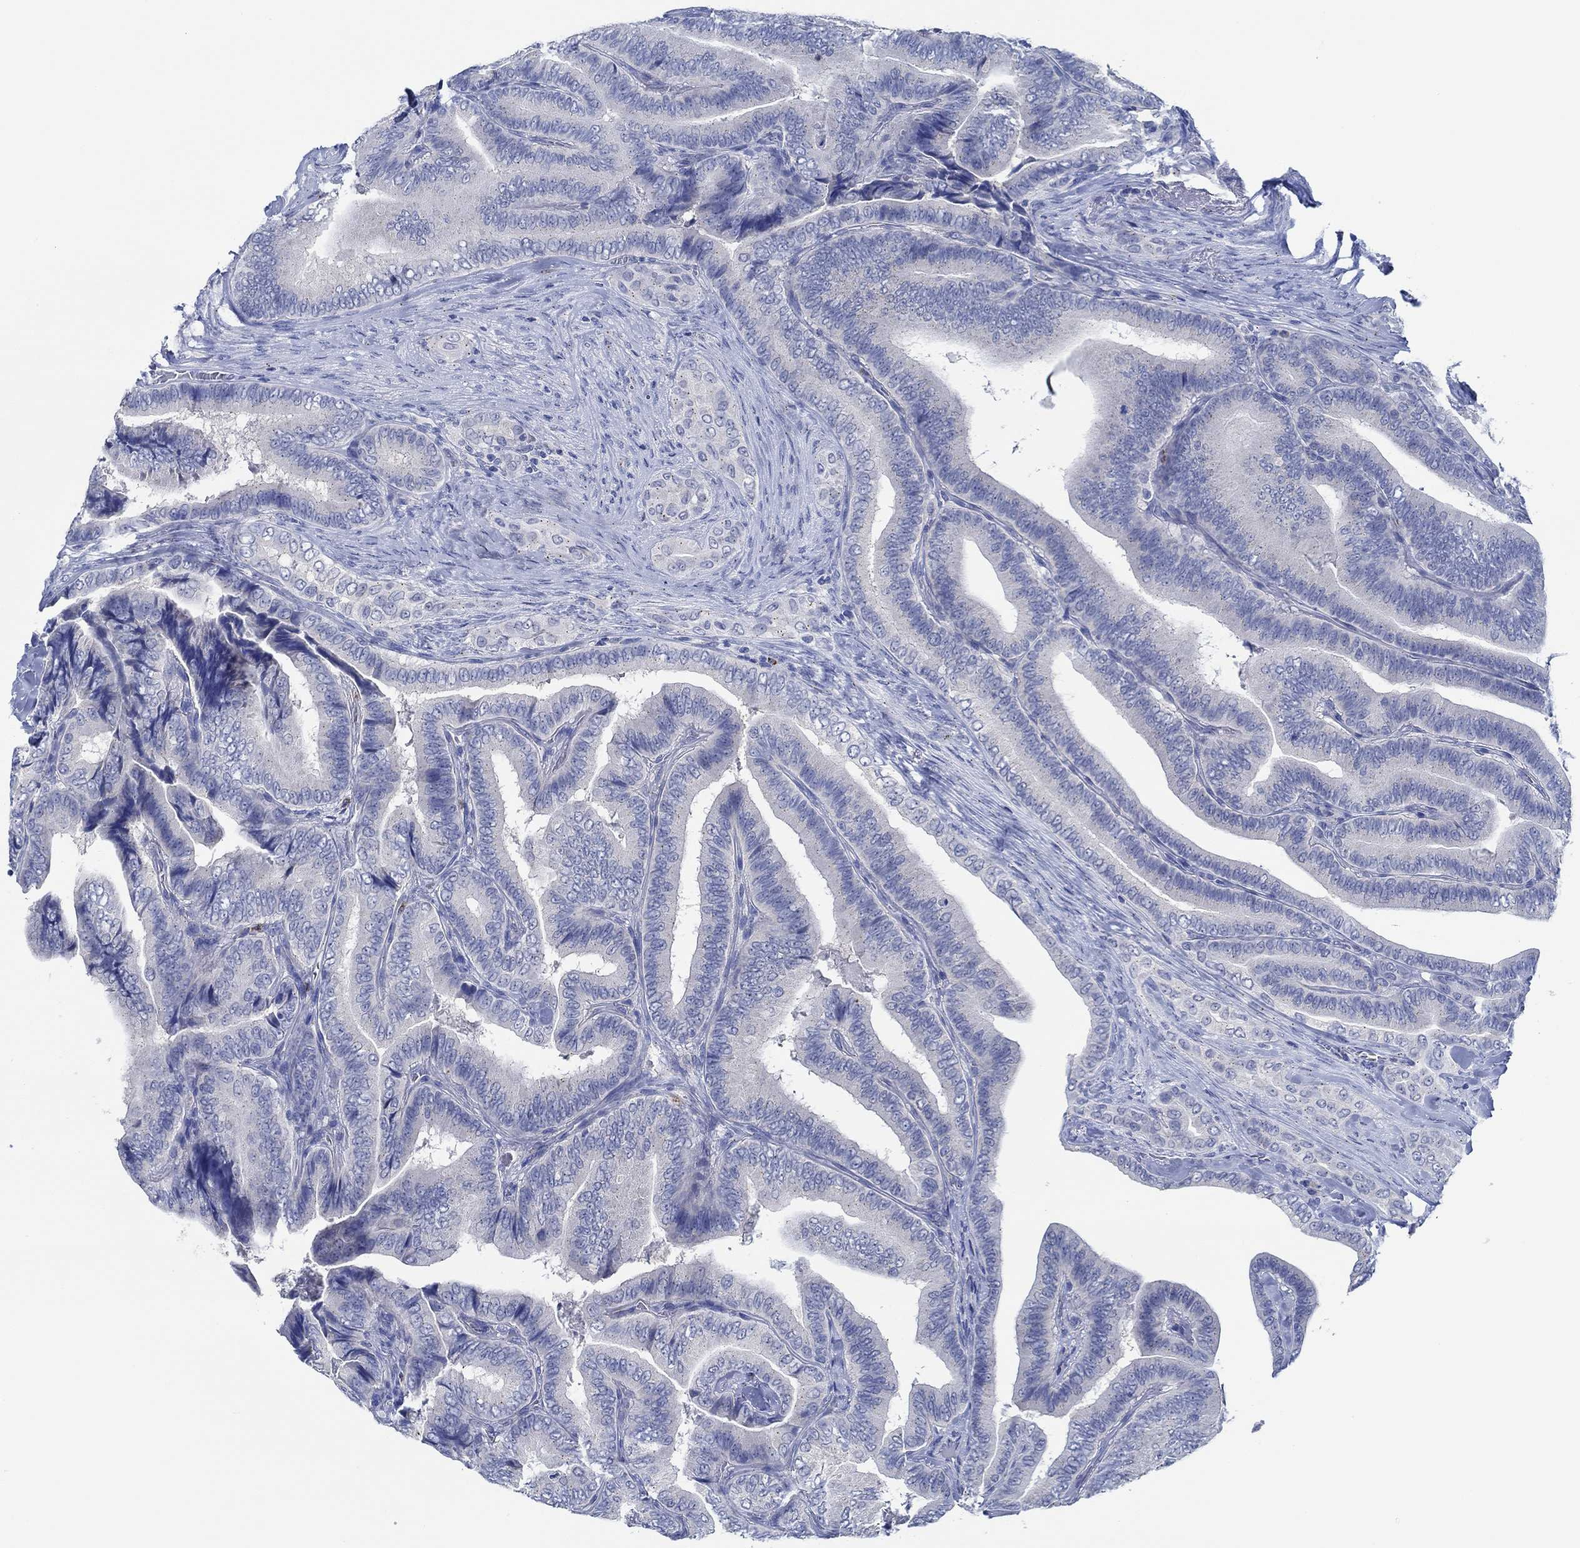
{"staining": {"intensity": "negative", "quantity": "none", "location": "none"}, "tissue": "thyroid cancer", "cell_type": "Tumor cells", "image_type": "cancer", "snomed": [{"axis": "morphology", "description": "Papillary adenocarcinoma, NOS"}, {"axis": "topography", "description": "Thyroid gland"}], "caption": "DAB immunohistochemical staining of human thyroid papillary adenocarcinoma demonstrates no significant expression in tumor cells.", "gene": "CPM", "patient": {"sex": "male", "age": 61}}